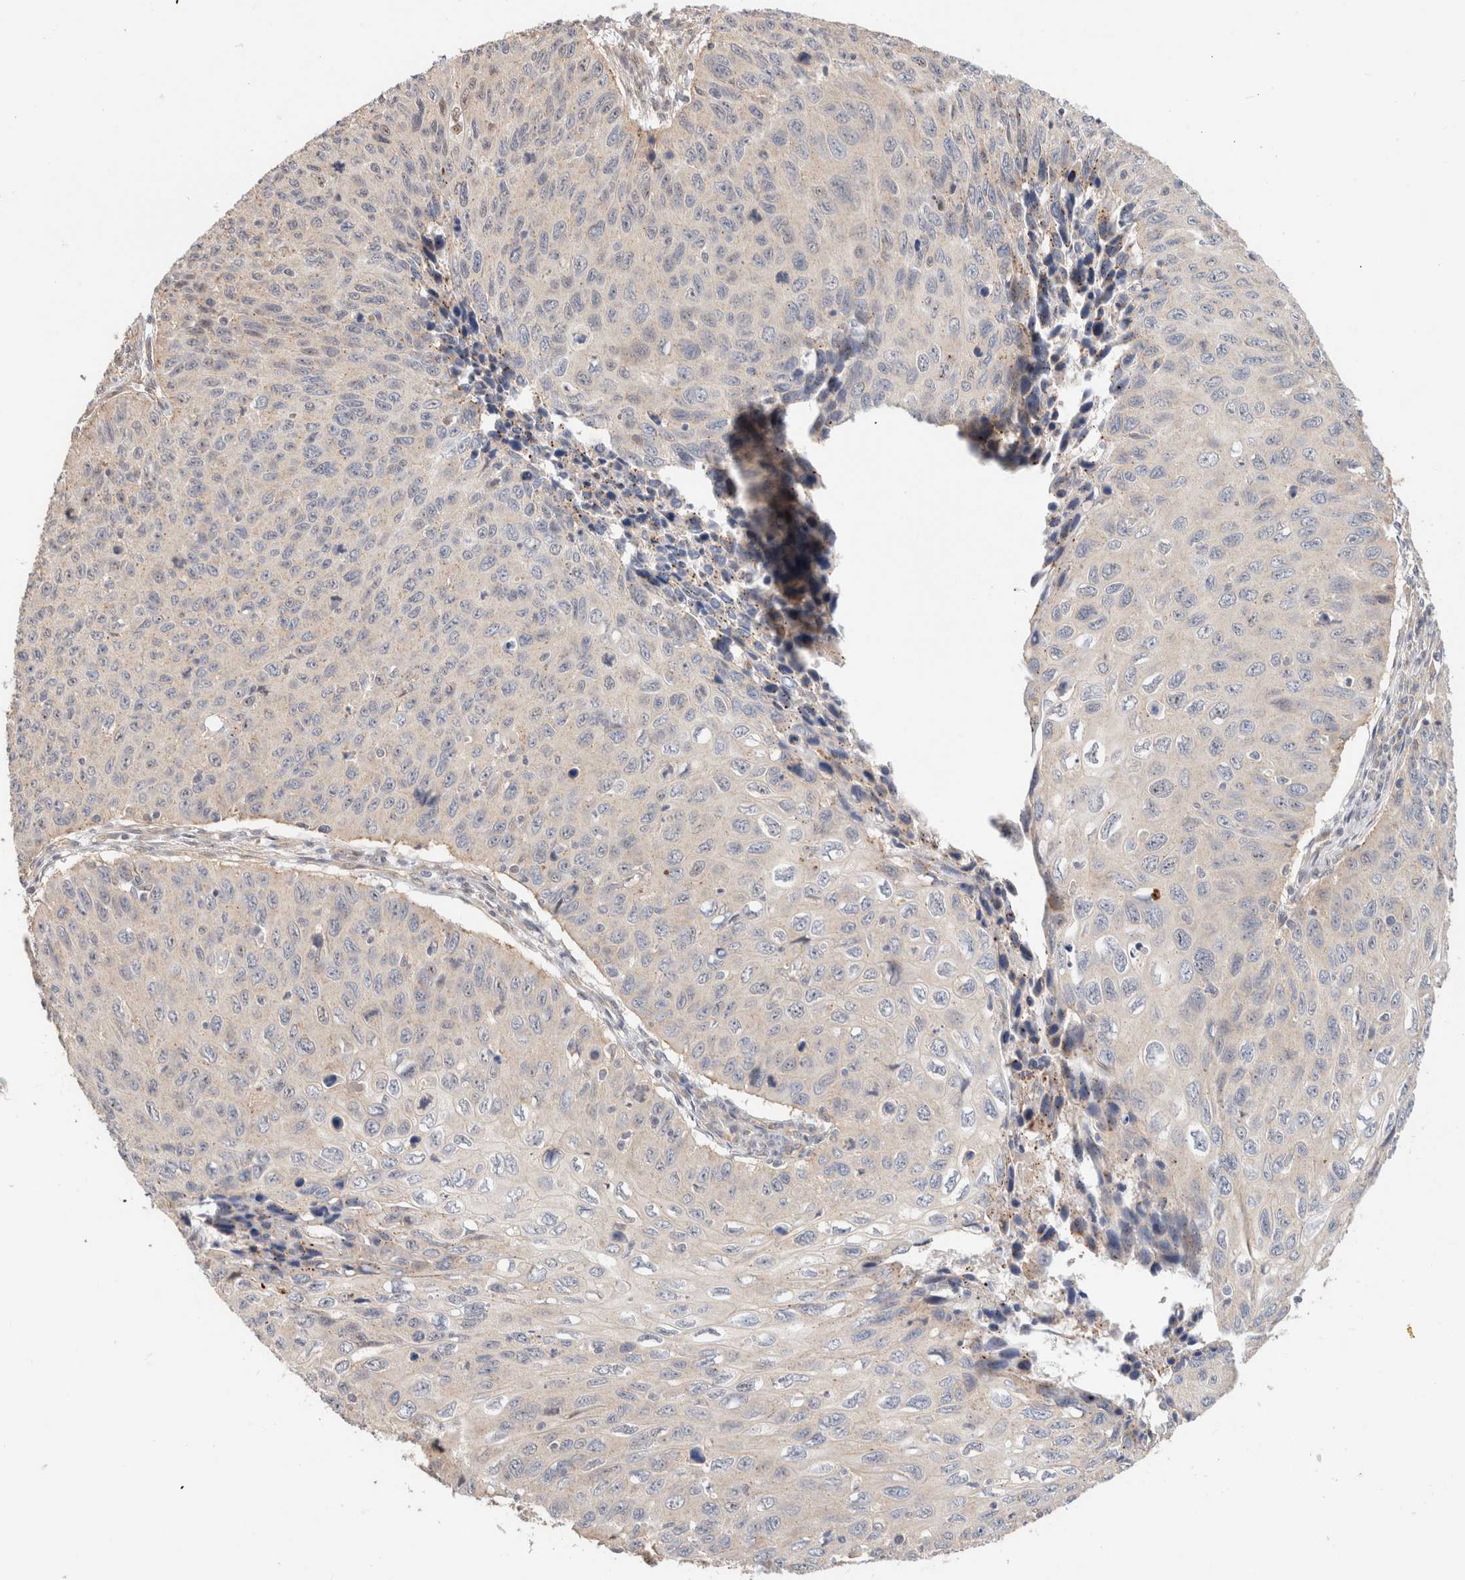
{"staining": {"intensity": "negative", "quantity": "none", "location": "none"}, "tissue": "cervical cancer", "cell_type": "Tumor cells", "image_type": "cancer", "snomed": [{"axis": "morphology", "description": "Squamous cell carcinoma, NOS"}, {"axis": "topography", "description": "Cervix"}], "caption": "Squamous cell carcinoma (cervical) stained for a protein using IHC shows no staining tumor cells.", "gene": "ID3", "patient": {"sex": "female", "age": 53}}